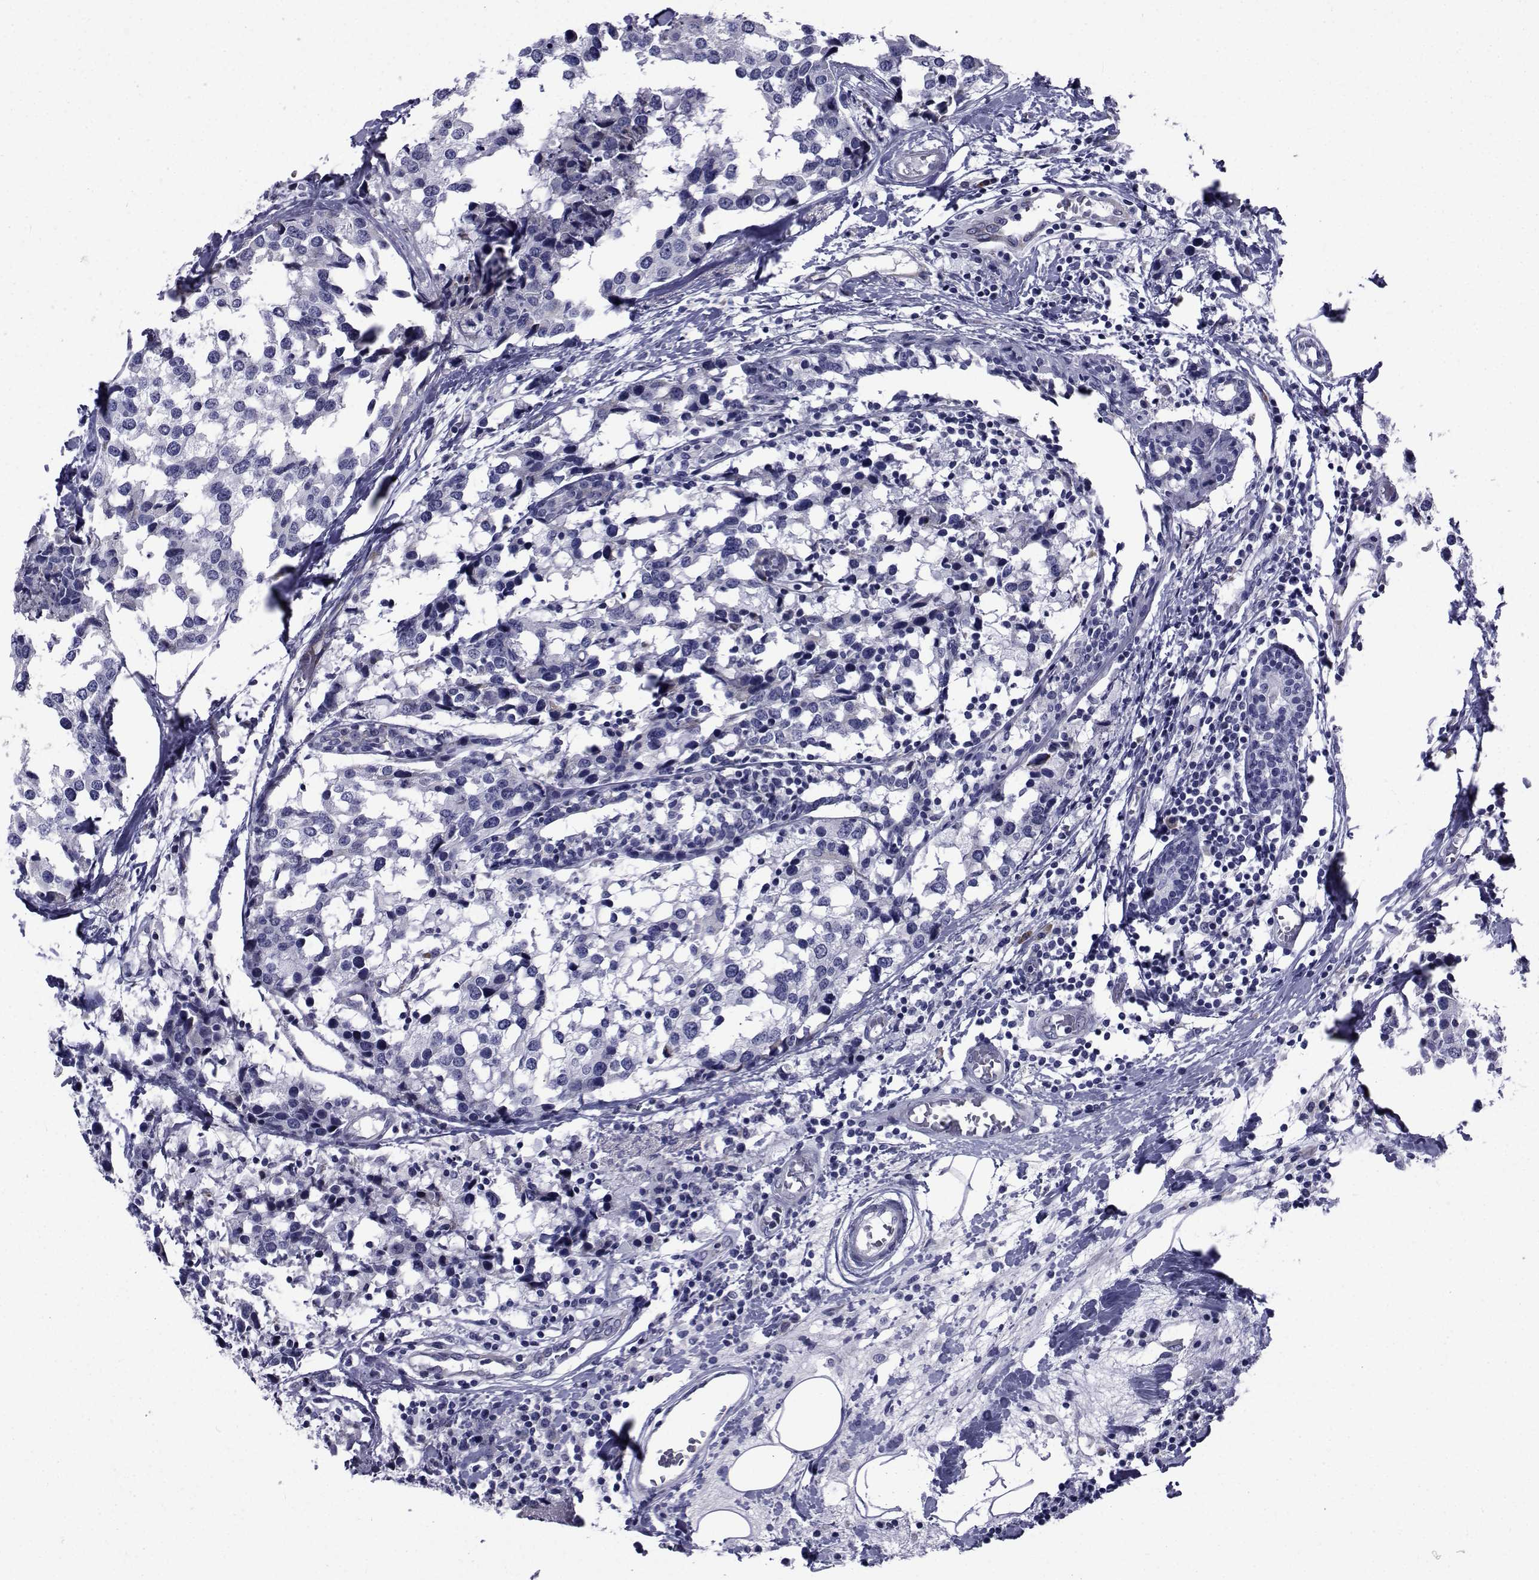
{"staining": {"intensity": "negative", "quantity": "none", "location": "none"}, "tissue": "breast cancer", "cell_type": "Tumor cells", "image_type": "cancer", "snomed": [{"axis": "morphology", "description": "Lobular carcinoma"}, {"axis": "topography", "description": "Breast"}], "caption": "Histopathology image shows no significant protein positivity in tumor cells of breast lobular carcinoma.", "gene": "ROPN1", "patient": {"sex": "female", "age": 59}}